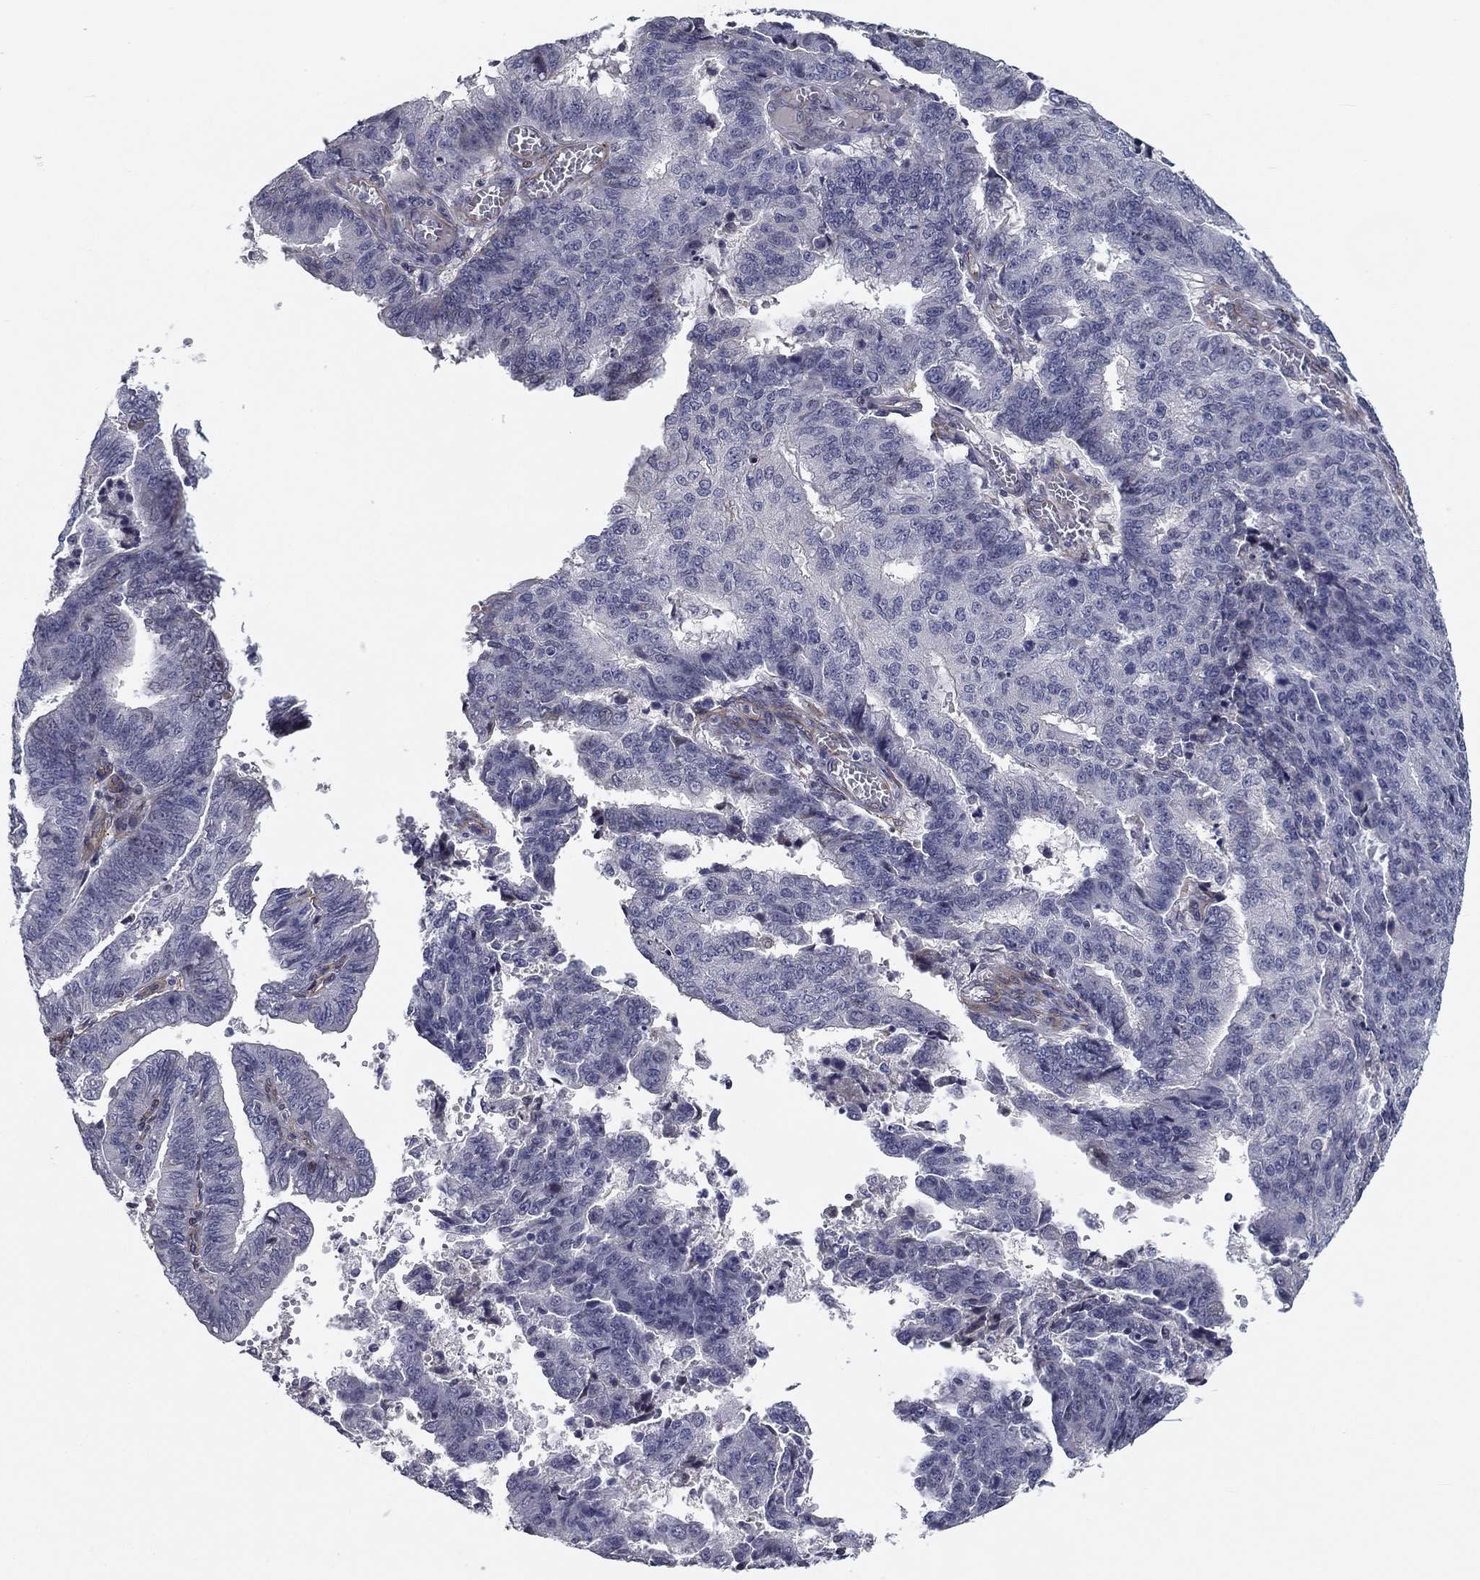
{"staining": {"intensity": "negative", "quantity": "none", "location": "none"}, "tissue": "endometrial cancer", "cell_type": "Tumor cells", "image_type": "cancer", "snomed": [{"axis": "morphology", "description": "Adenocarcinoma, NOS"}, {"axis": "topography", "description": "Endometrium"}], "caption": "Immunohistochemistry (IHC) histopathology image of neoplastic tissue: endometrial cancer (adenocarcinoma) stained with DAB reveals no significant protein expression in tumor cells.", "gene": "SYNC", "patient": {"sex": "female", "age": 82}}